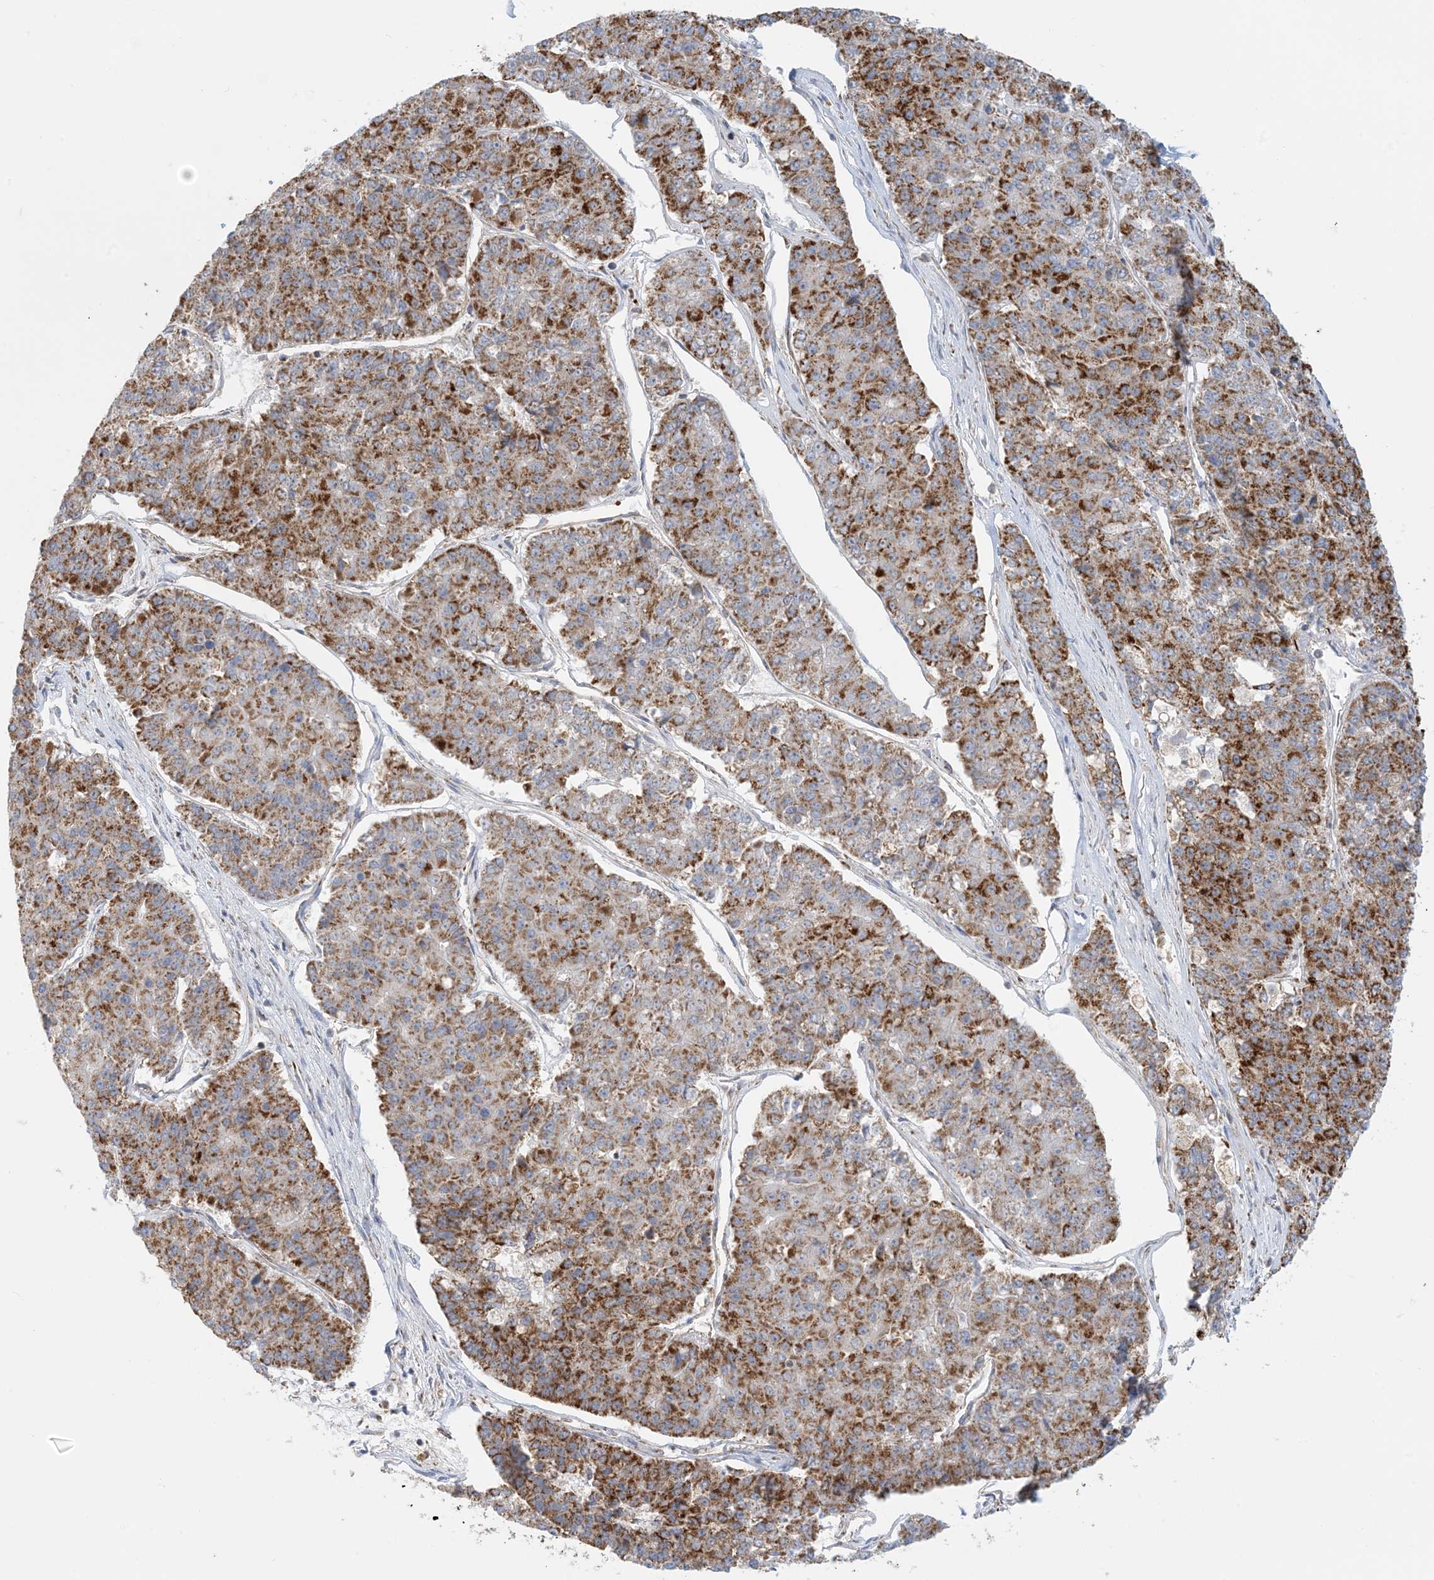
{"staining": {"intensity": "strong", "quantity": ">75%", "location": "cytoplasmic/membranous"}, "tissue": "pancreatic cancer", "cell_type": "Tumor cells", "image_type": "cancer", "snomed": [{"axis": "morphology", "description": "Adenocarcinoma, NOS"}, {"axis": "topography", "description": "Pancreas"}], "caption": "Protein staining displays strong cytoplasmic/membranous expression in approximately >75% of tumor cells in pancreatic cancer (adenocarcinoma).", "gene": "COA3", "patient": {"sex": "male", "age": 50}}